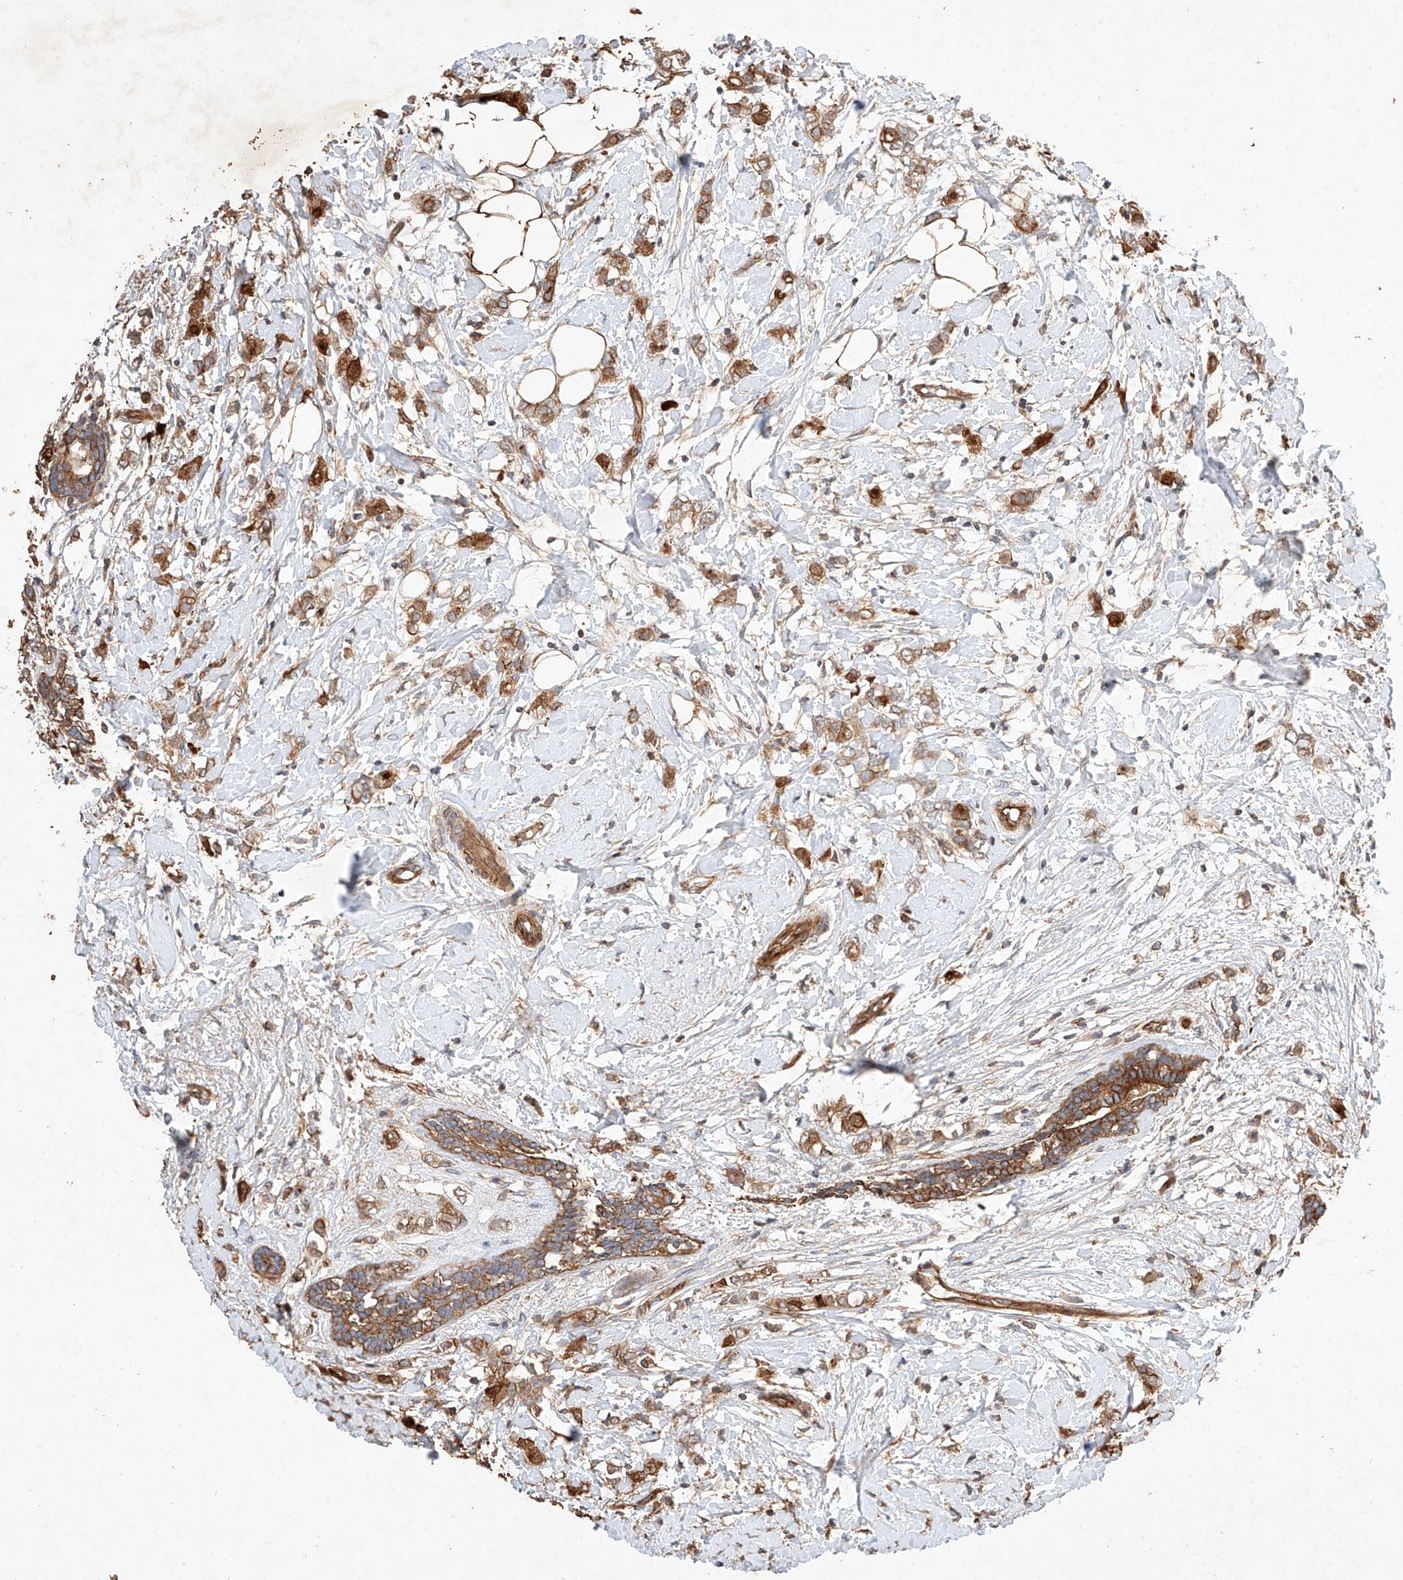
{"staining": {"intensity": "moderate", "quantity": ">75%", "location": "cytoplasmic/membranous"}, "tissue": "breast cancer", "cell_type": "Tumor cells", "image_type": "cancer", "snomed": [{"axis": "morphology", "description": "Normal tissue, NOS"}, {"axis": "morphology", "description": "Lobular carcinoma"}, {"axis": "topography", "description": "Breast"}], "caption": "Protein staining by immunohistochemistry (IHC) displays moderate cytoplasmic/membranous staining in about >75% of tumor cells in lobular carcinoma (breast).", "gene": "GHDC", "patient": {"sex": "female", "age": 47}}